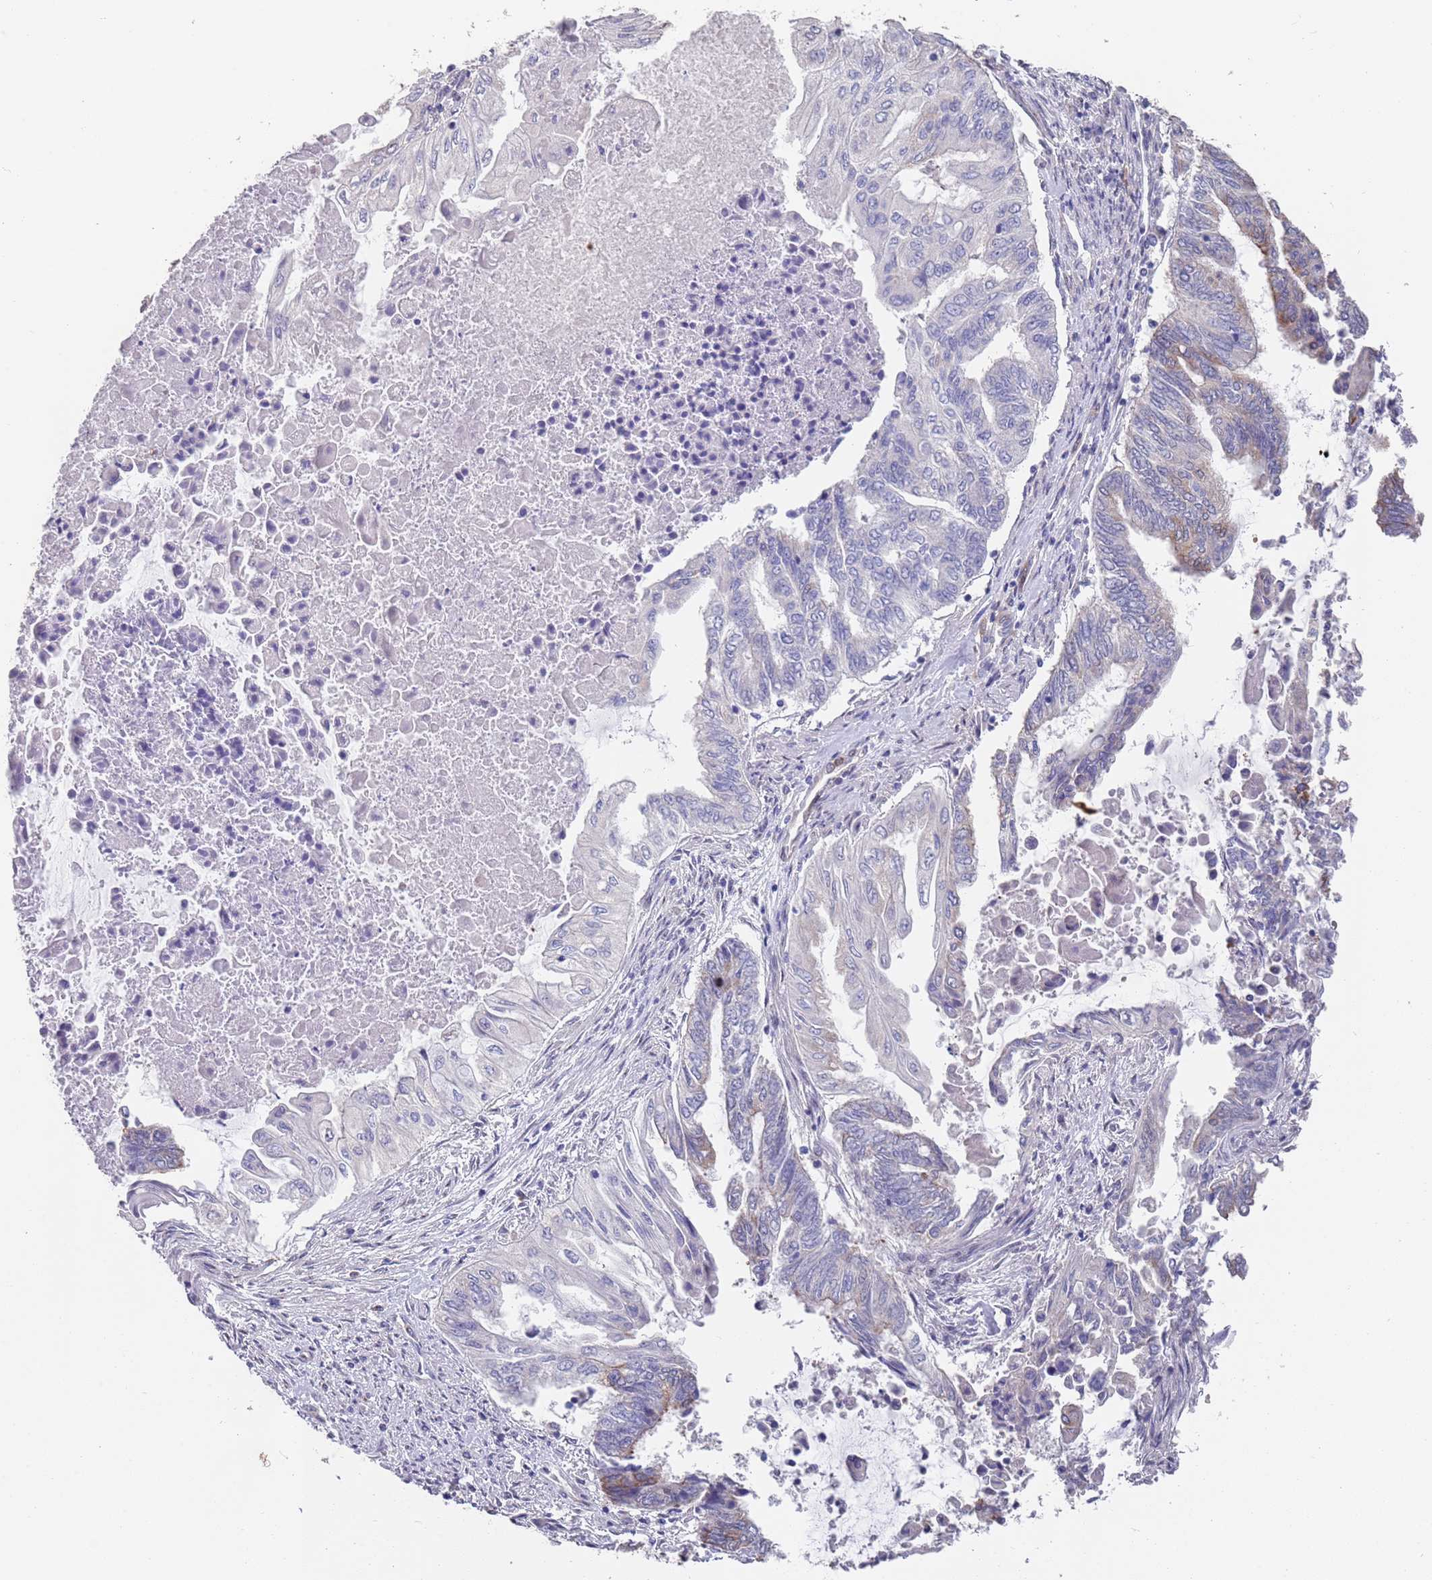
{"staining": {"intensity": "moderate", "quantity": "<25%", "location": "cytoplasmic/membranous"}, "tissue": "endometrial cancer", "cell_type": "Tumor cells", "image_type": "cancer", "snomed": [{"axis": "morphology", "description": "Adenocarcinoma, NOS"}, {"axis": "topography", "description": "Uterus"}, {"axis": "topography", "description": "Endometrium"}], "caption": "Protein expression analysis of human endometrial adenocarcinoma reveals moderate cytoplasmic/membranous staining in about <25% of tumor cells.", "gene": "ANK2", "patient": {"sex": "female", "age": 70}}